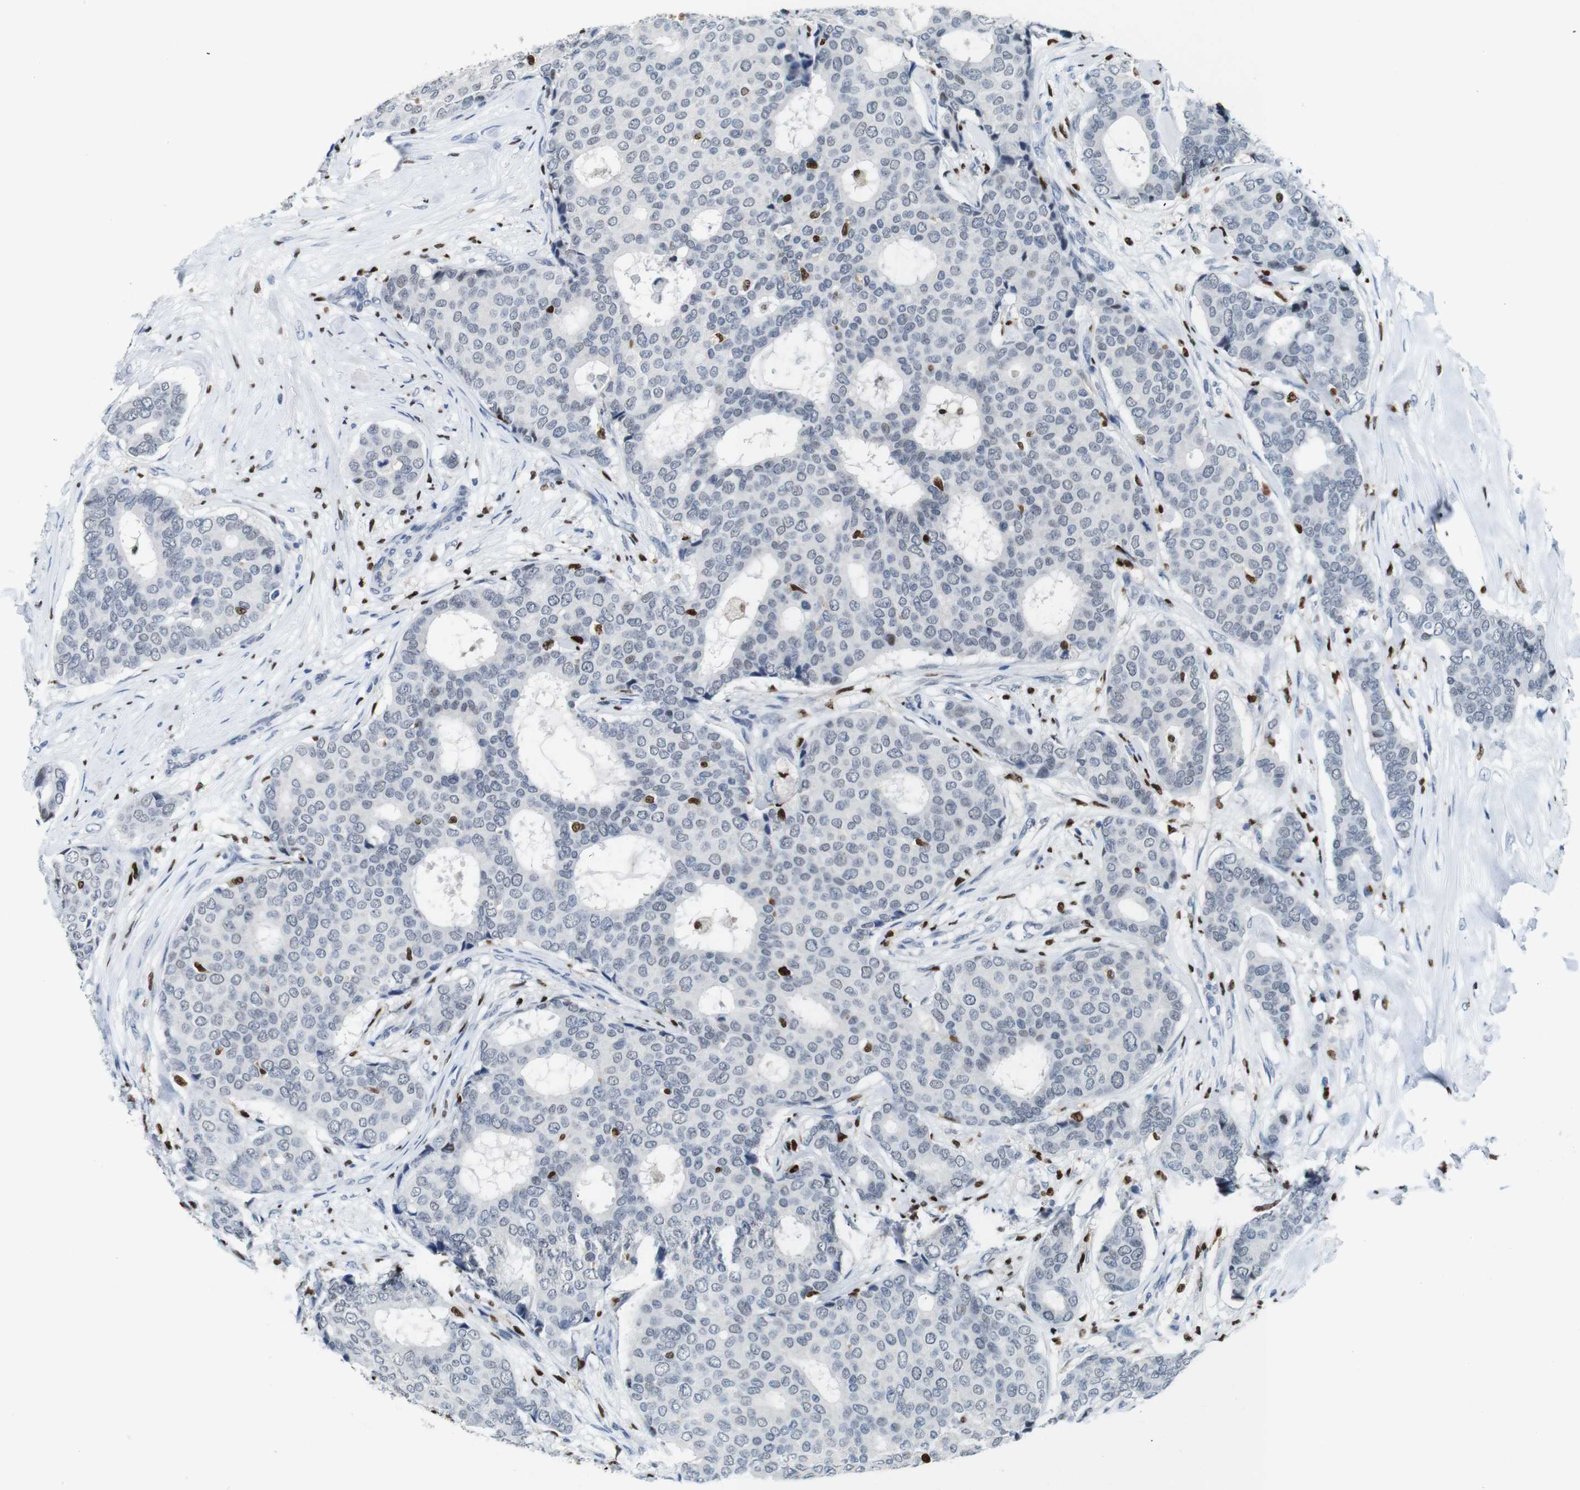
{"staining": {"intensity": "negative", "quantity": "none", "location": "none"}, "tissue": "breast cancer", "cell_type": "Tumor cells", "image_type": "cancer", "snomed": [{"axis": "morphology", "description": "Duct carcinoma"}, {"axis": "topography", "description": "Breast"}], "caption": "Infiltrating ductal carcinoma (breast) stained for a protein using IHC demonstrates no expression tumor cells.", "gene": "IRF8", "patient": {"sex": "female", "age": 75}}